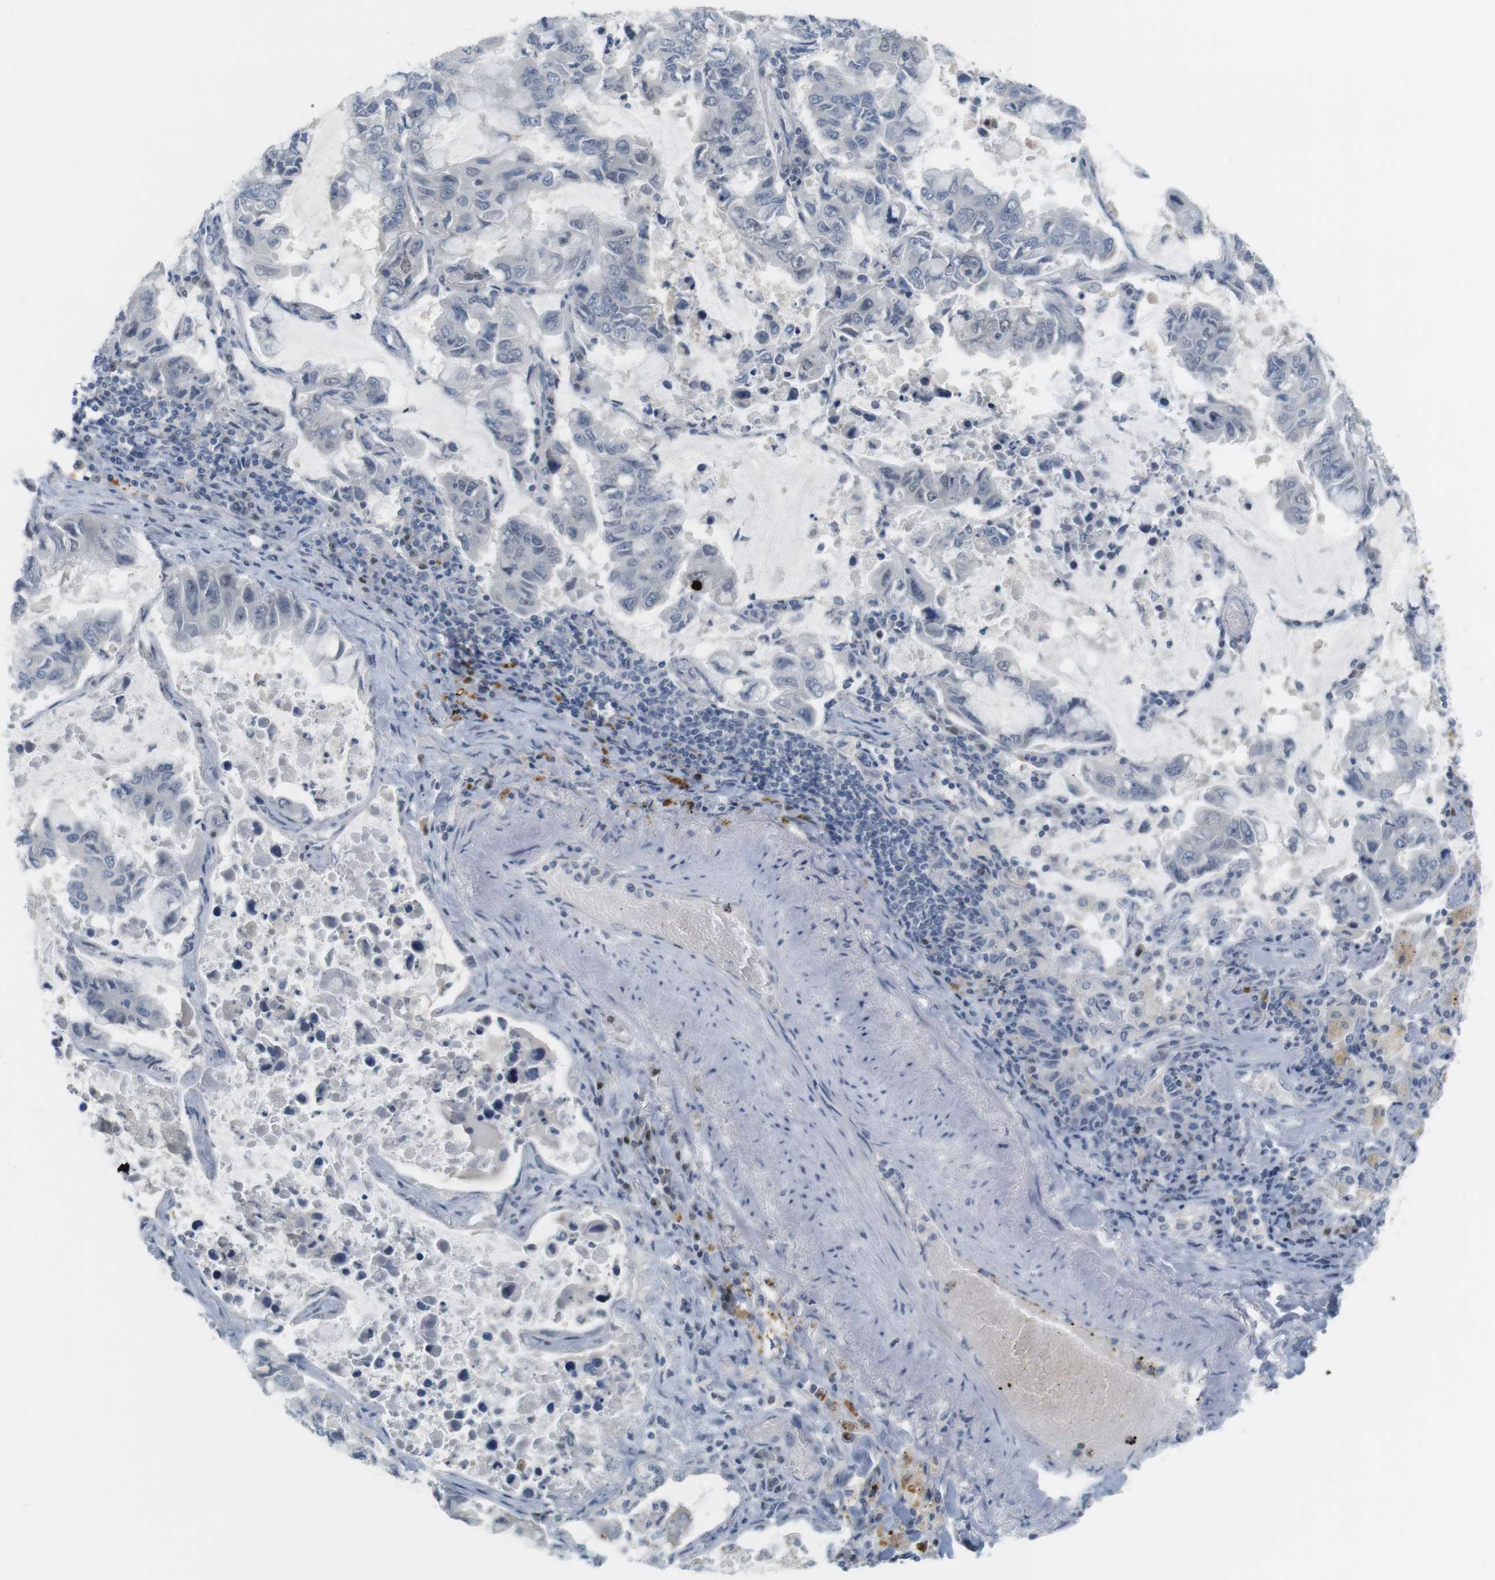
{"staining": {"intensity": "negative", "quantity": "none", "location": "none"}, "tissue": "lung cancer", "cell_type": "Tumor cells", "image_type": "cancer", "snomed": [{"axis": "morphology", "description": "Adenocarcinoma, NOS"}, {"axis": "topography", "description": "Lung"}], "caption": "This histopathology image is of lung cancer stained with IHC to label a protein in brown with the nuclei are counter-stained blue. There is no positivity in tumor cells. (DAB (3,3'-diaminobenzidine) immunohistochemistry with hematoxylin counter stain).", "gene": "CREB3L2", "patient": {"sex": "male", "age": 64}}